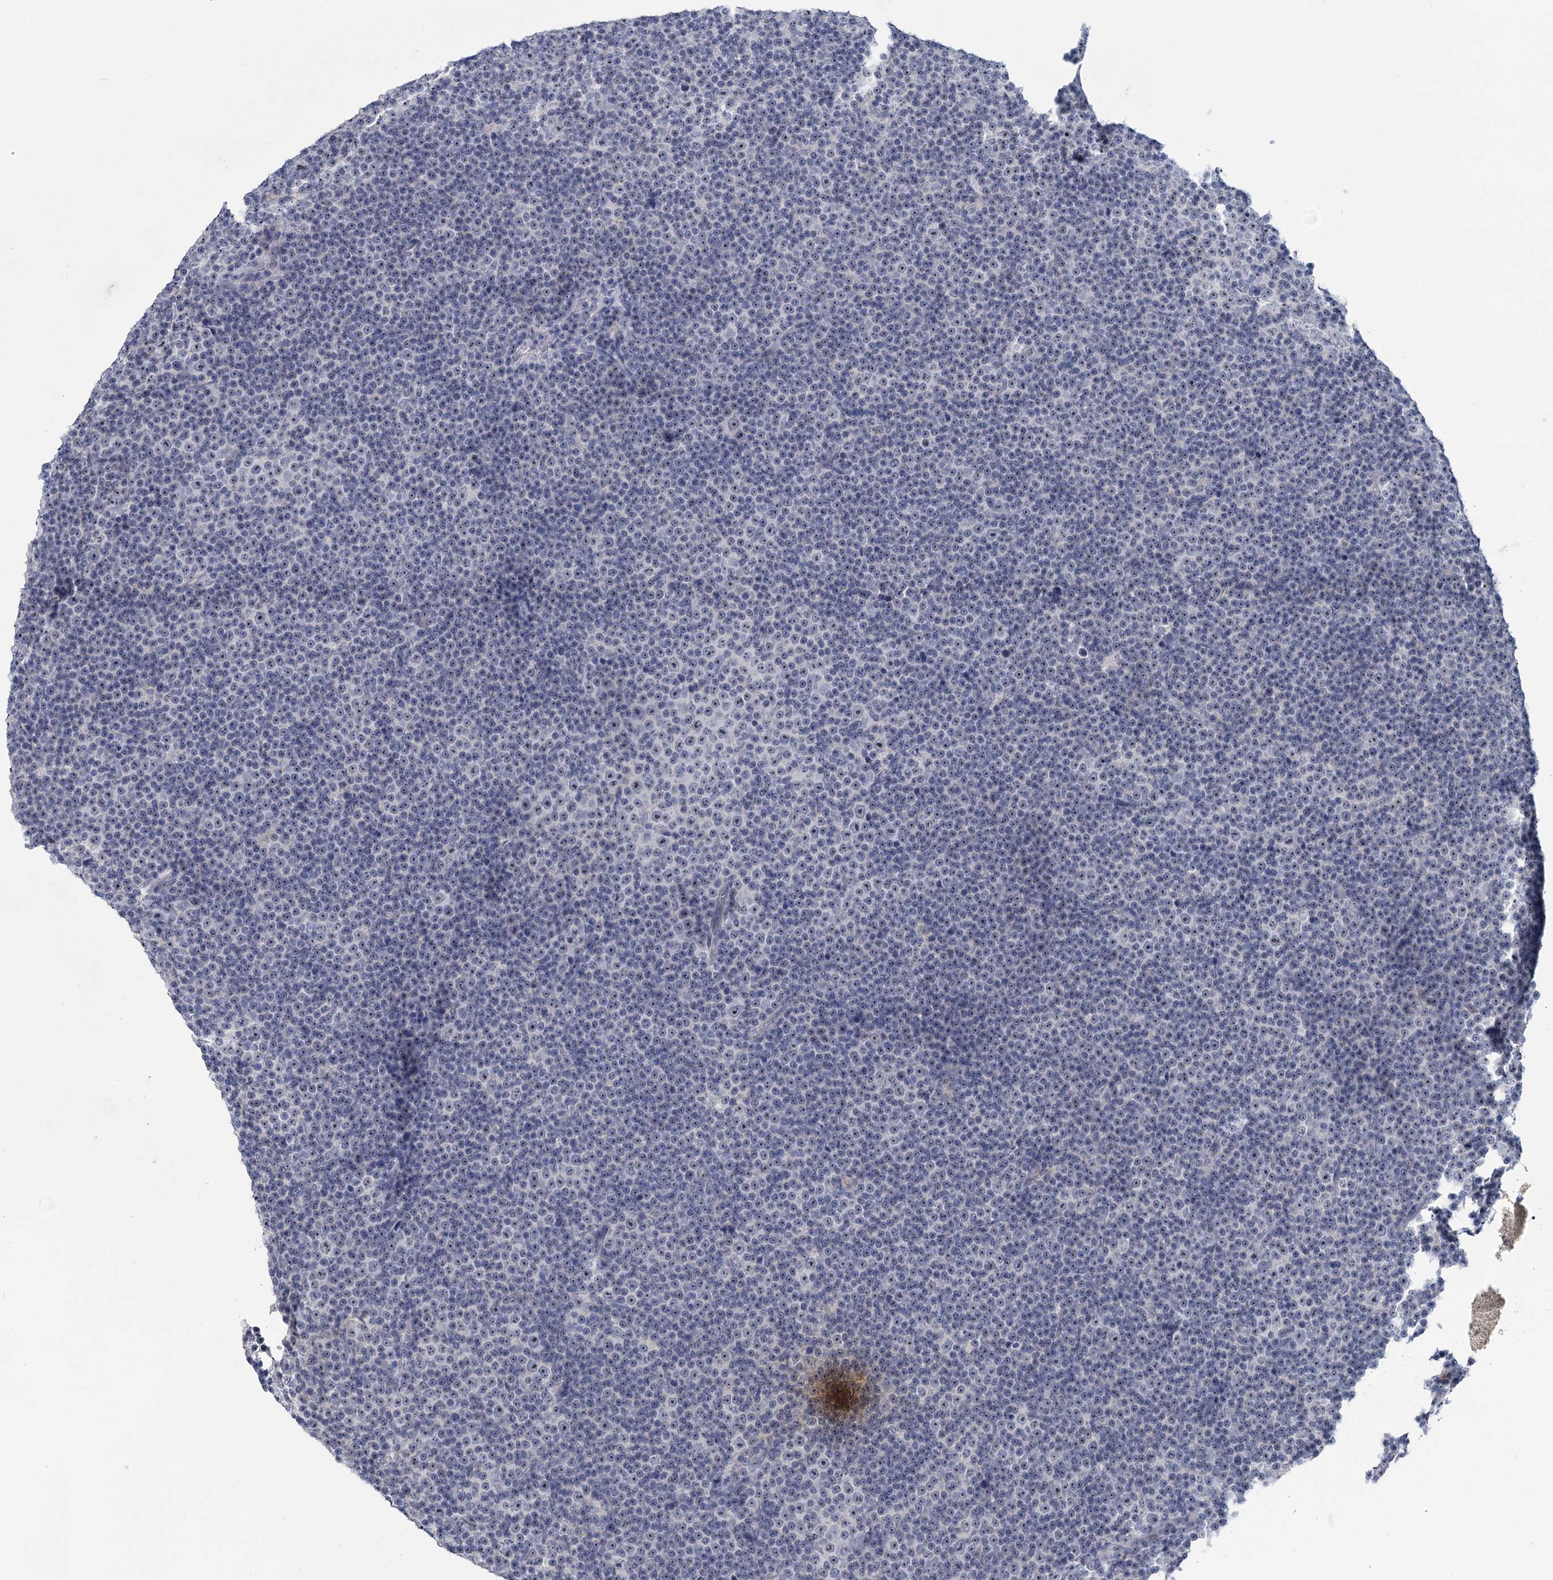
{"staining": {"intensity": "negative", "quantity": "none", "location": "none"}, "tissue": "lymphoma", "cell_type": "Tumor cells", "image_type": "cancer", "snomed": [{"axis": "morphology", "description": "Malignant lymphoma, non-Hodgkin's type, Low grade"}, {"axis": "topography", "description": "Lymph node"}], "caption": "Tumor cells show no significant protein positivity in malignant lymphoma, non-Hodgkin's type (low-grade).", "gene": "SFN", "patient": {"sex": "female", "age": 67}}